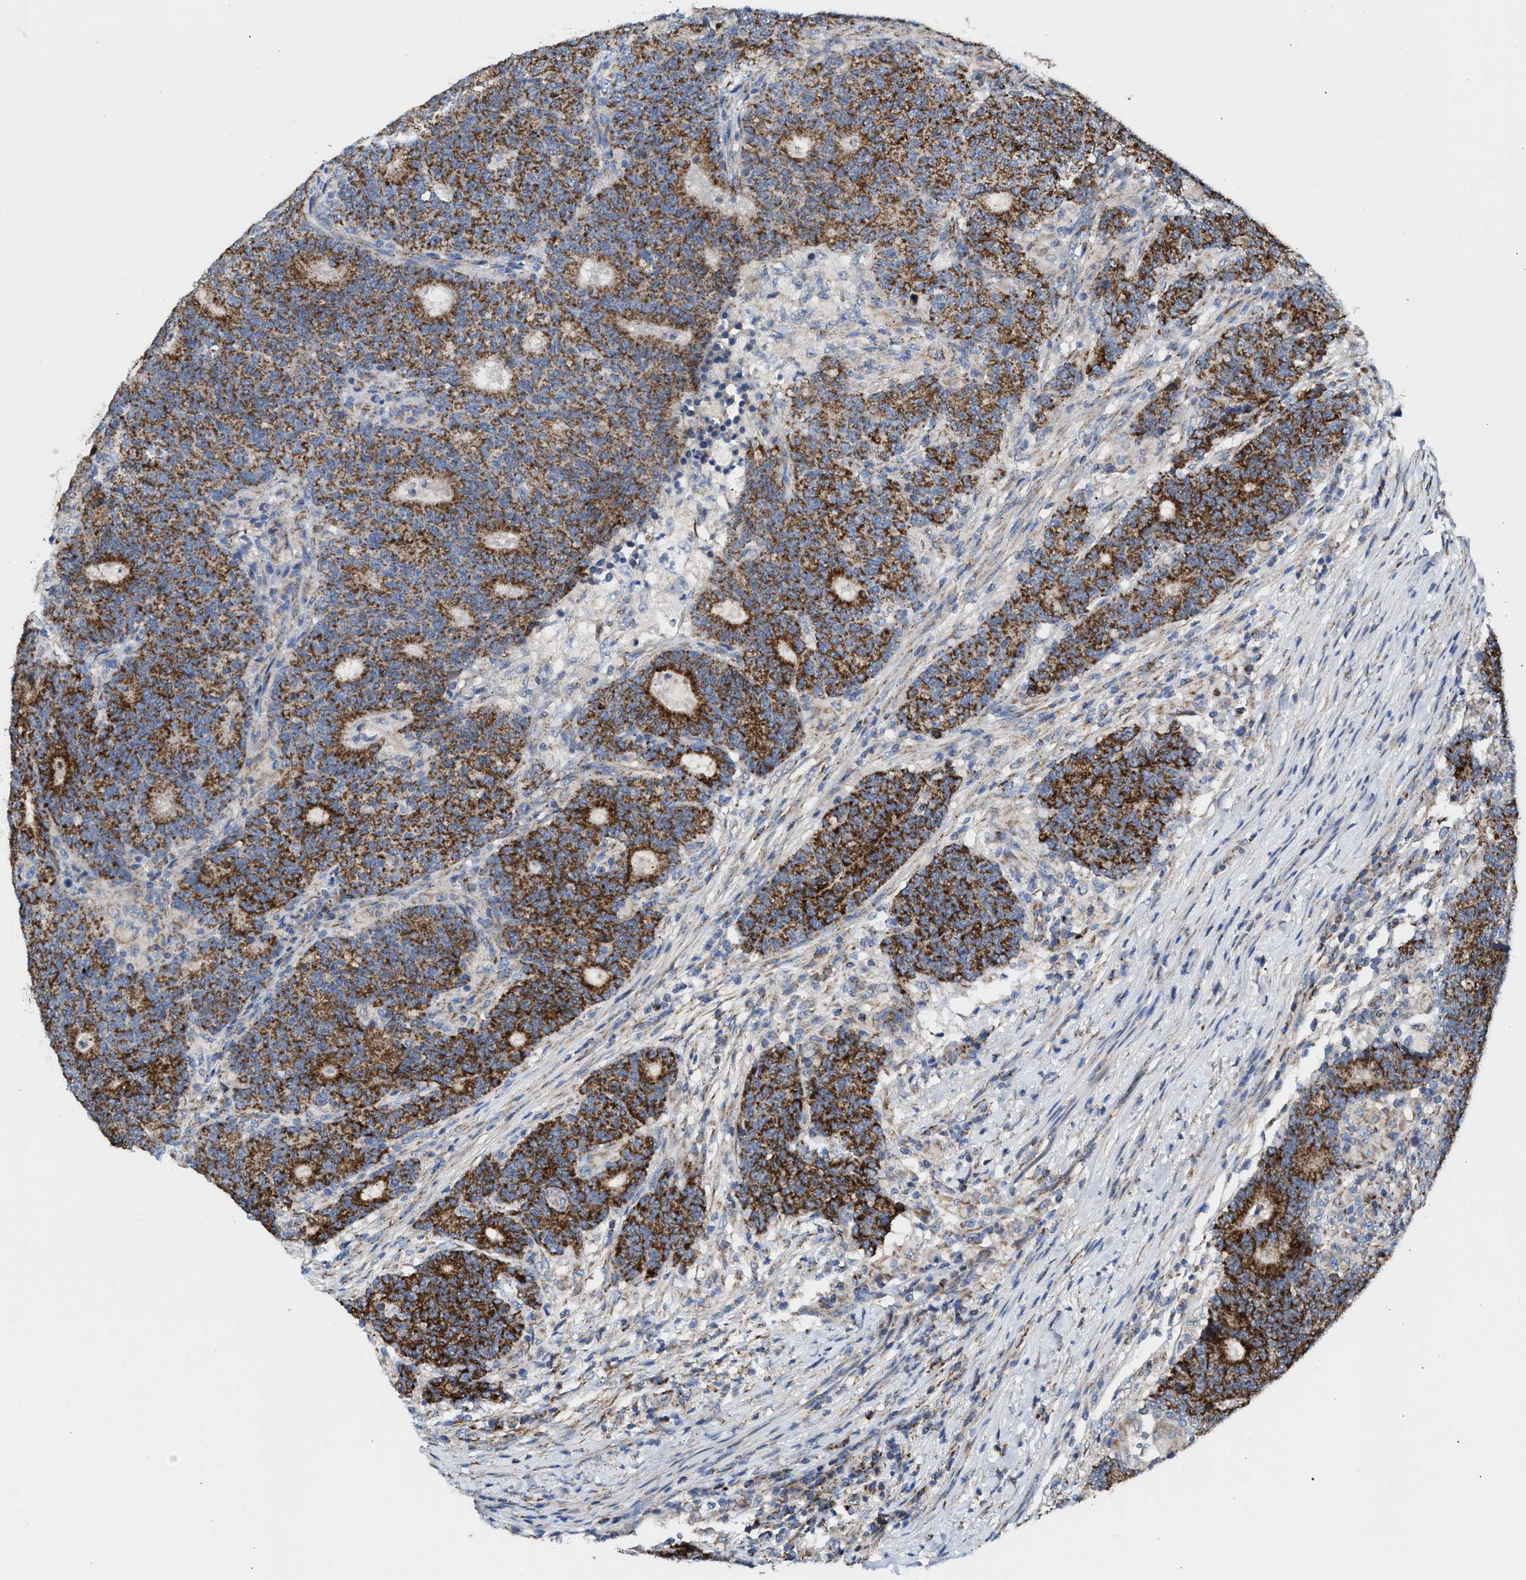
{"staining": {"intensity": "strong", "quantity": ">75%", "location": "cytoplasmic/membranous"}, "tissue": "colorectal cancer", "cell_type": "Tumor cells", "image_type": "cancer", "snomed": [{"axis": "morphology", "description": "Normal tissue, NOS"}, {"axis": "morphology", "description": "Adenocarcinoma, NOS"}, {"axis": "topography", "description": "Colon"}], "caption": "Tumor cells reveal high levels of strong cytoplasmic/membranous positivity in about >75% of cells in human colorectal cancer (adenocarcinoma).", "gene": "MECR", "patient": {"sex": "female", "age": 75}}